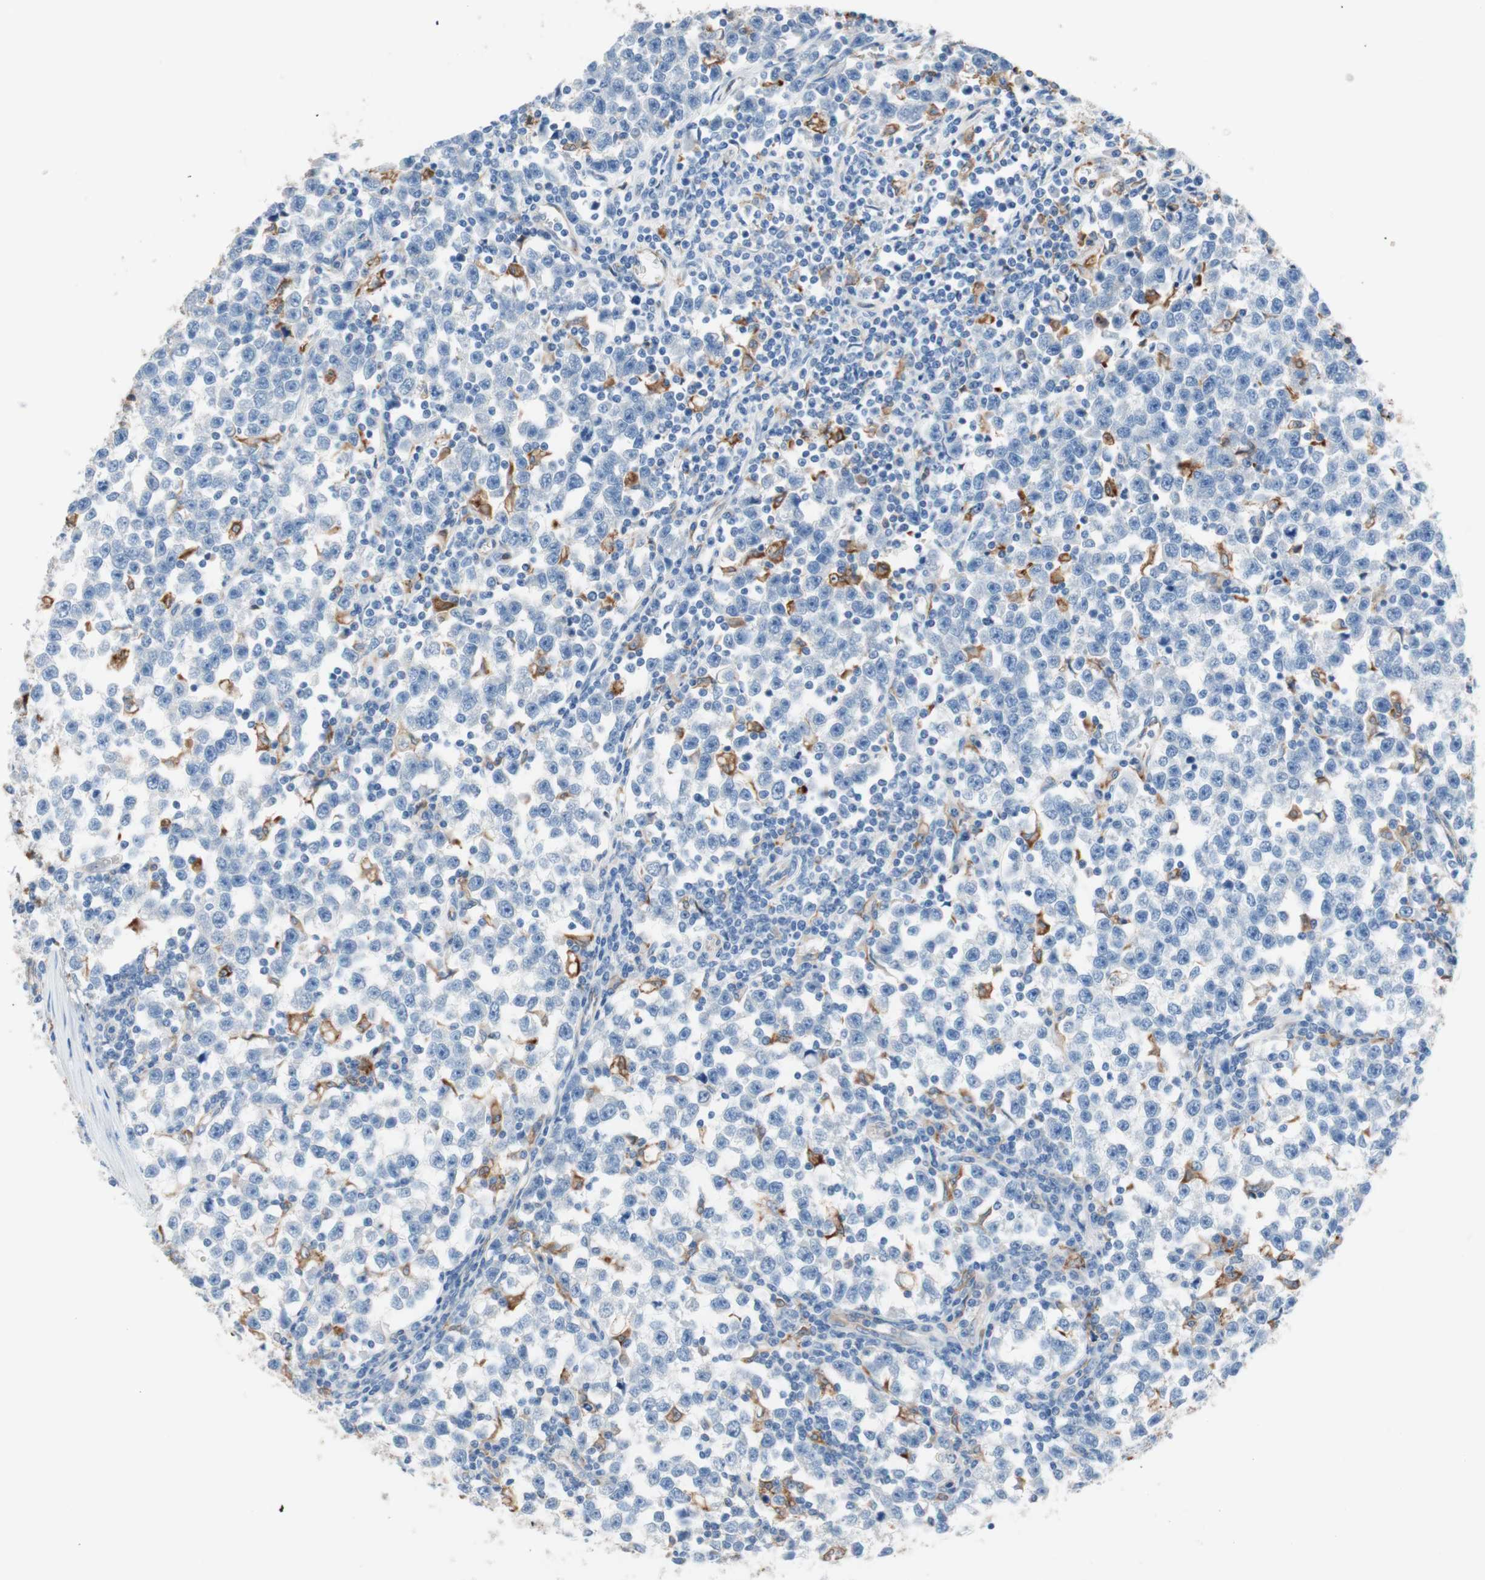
{"staining": {"intensity": "negative", "quantity": "none", "location": "none"}, "tissue": "testis cancer", "cell_type": "Tumor cells", "image_type": "cancer", "snomed": [{"axis": "morphology", "description": "Seminoma, NOS"}, {"axis": "topography", "description": "Testis"}], "caption": "Micrograph shows no protein staining in tumor cells of testis cancer (seminoma) tissue. Brightfield microscopy of immunohistochemistry stained with DAB (brown) and hematoxylin (blue), captured at high magnification.", "gene": "GLUL", "patient": {"sex": "male", "age": 43}}